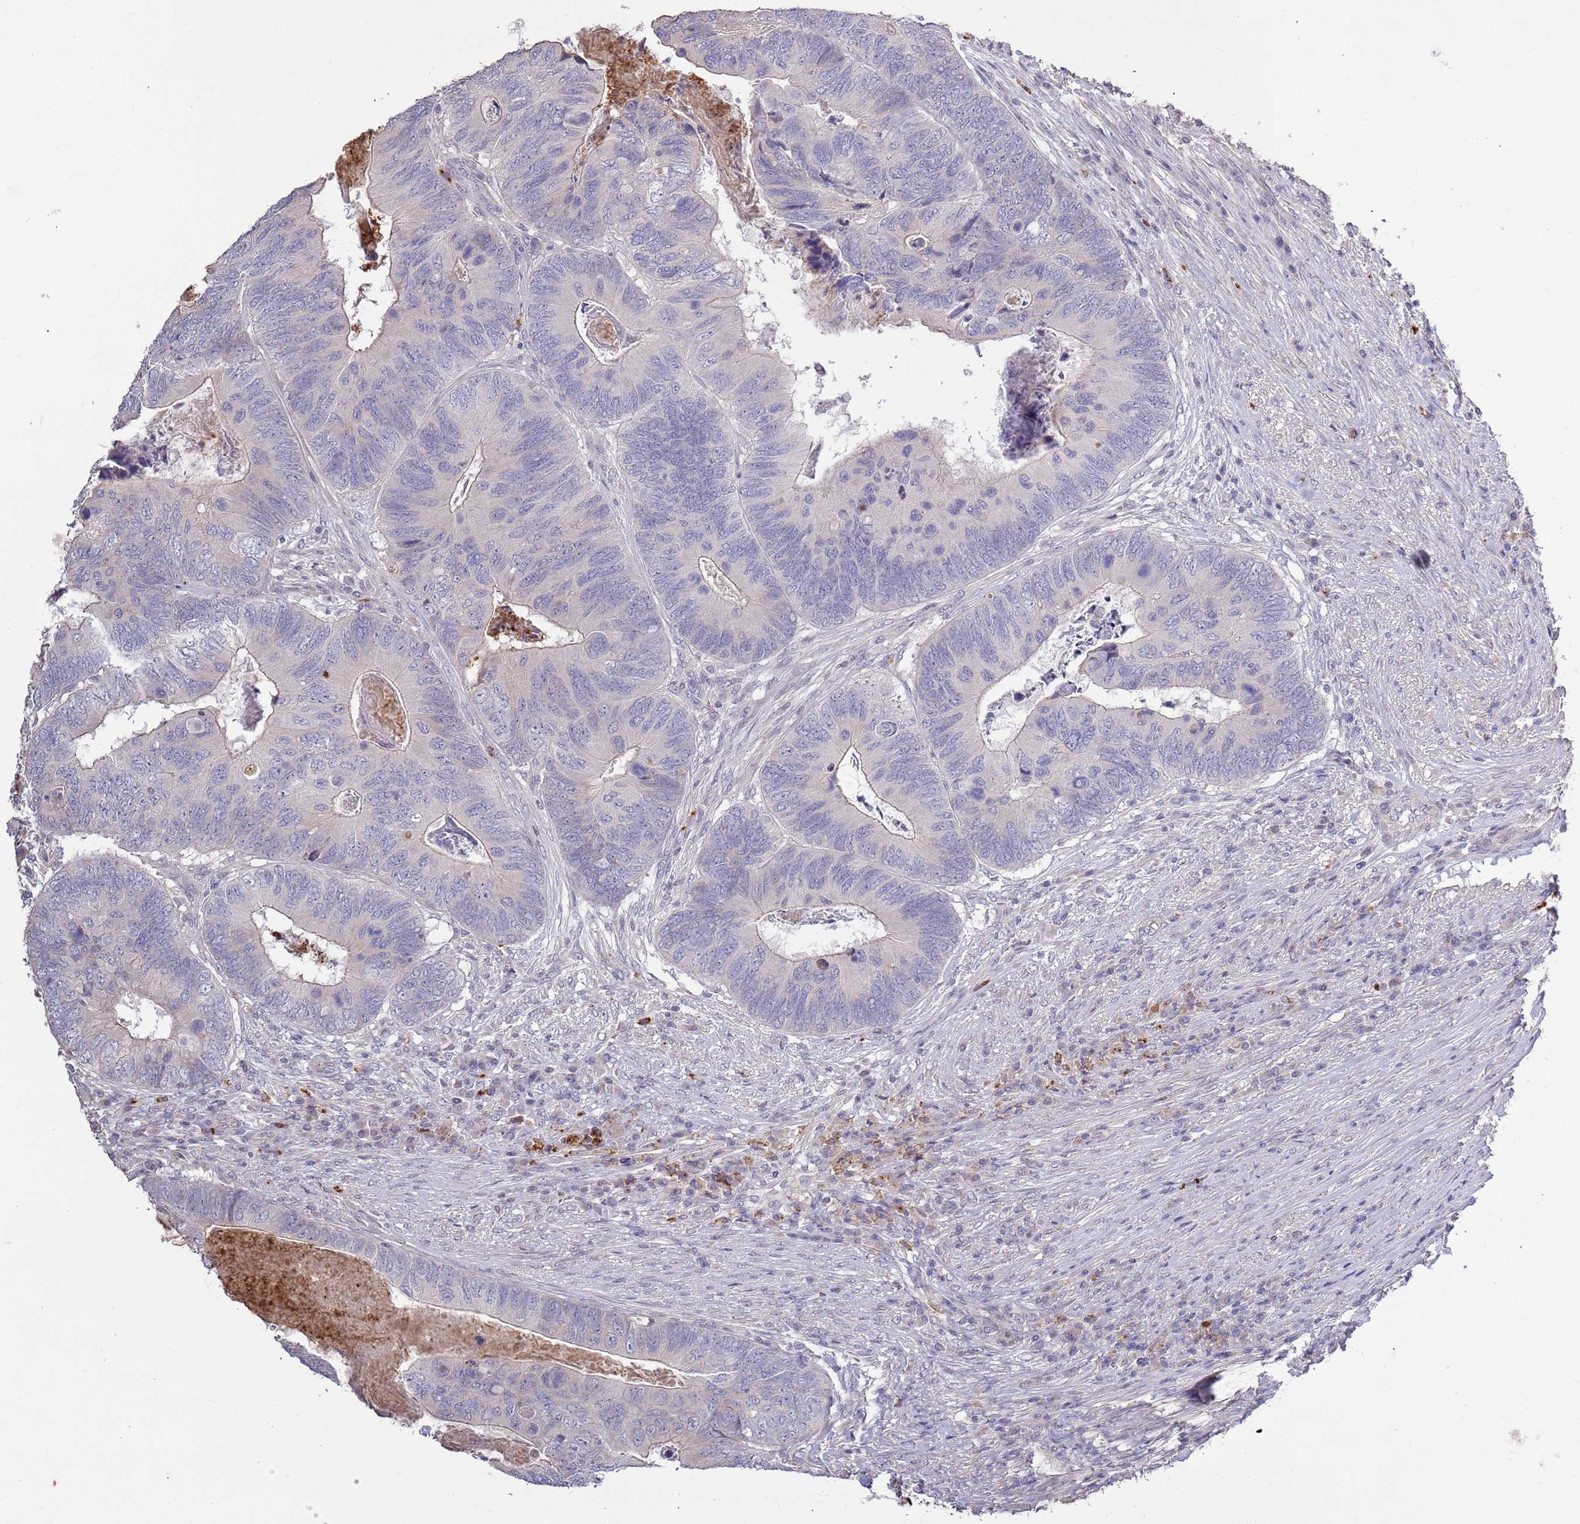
{"staining": {"intensity": "negative", "quantity": "none", "location": "none"}, "tissue": "colorectal cancer", "cell_type": "Tumor cells", "image_type": "cancer", "snomed": [{"axis": "morphology", "description": "Adenocarcinoma, NOS"}, {"axis": "topography", "description": "Colon"}], "caption": "Adenocarcinoma (colorectal) stained for a protein using IHC displays no staining tumor cells.", "gene": "P2RY13", "patient": {"sex": "female", "age": 67}}